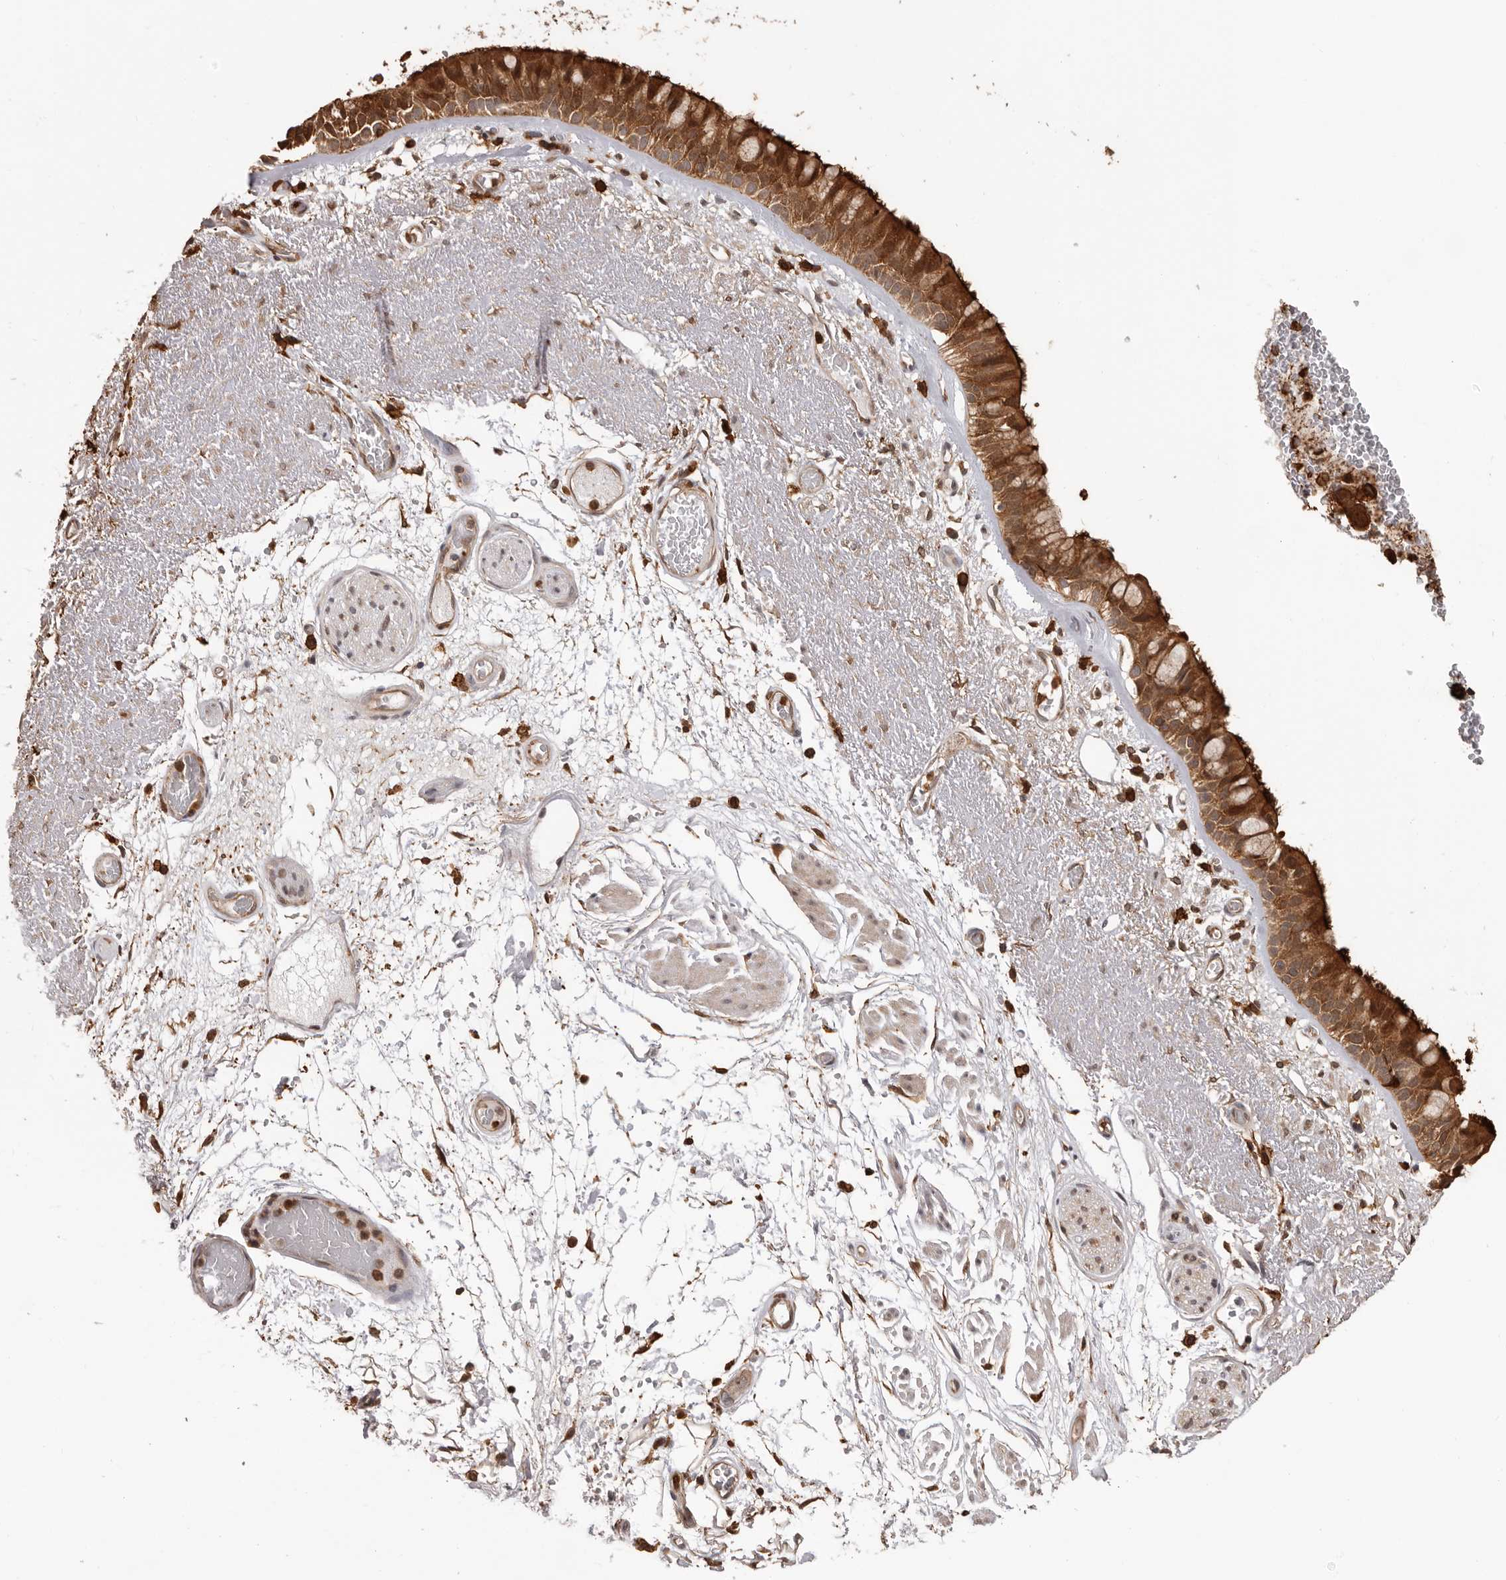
{"staining": {"intensity": "strong", "quantity": "25%-75%", "location": "cytoplasmic/membranous,nuclear"}, "tissue": "bronchus", "cell_type": "Respiratory epithelial cells", "image_type": "normal", "snomed": [{"axis": "morphology", "description": "Normal tissue, NOS"}, {"axis": "morphology", "description": "Squamous cell carcinoma, NOS"}, {"axis": "topography", "description": "Lymph node"}, {"axis": "topography", "description": "Bronchus"}, {"axis": "topography", "description": "Lung"}], "caption": "Bronchus stained for a protein shows strong cytoplasmic/membranous,nuclear positivity in respiratory epithelial cells. Nuclei are stained in blue.", "gene": "PRR12", "patient": {"sex": "male", "age": 66}}